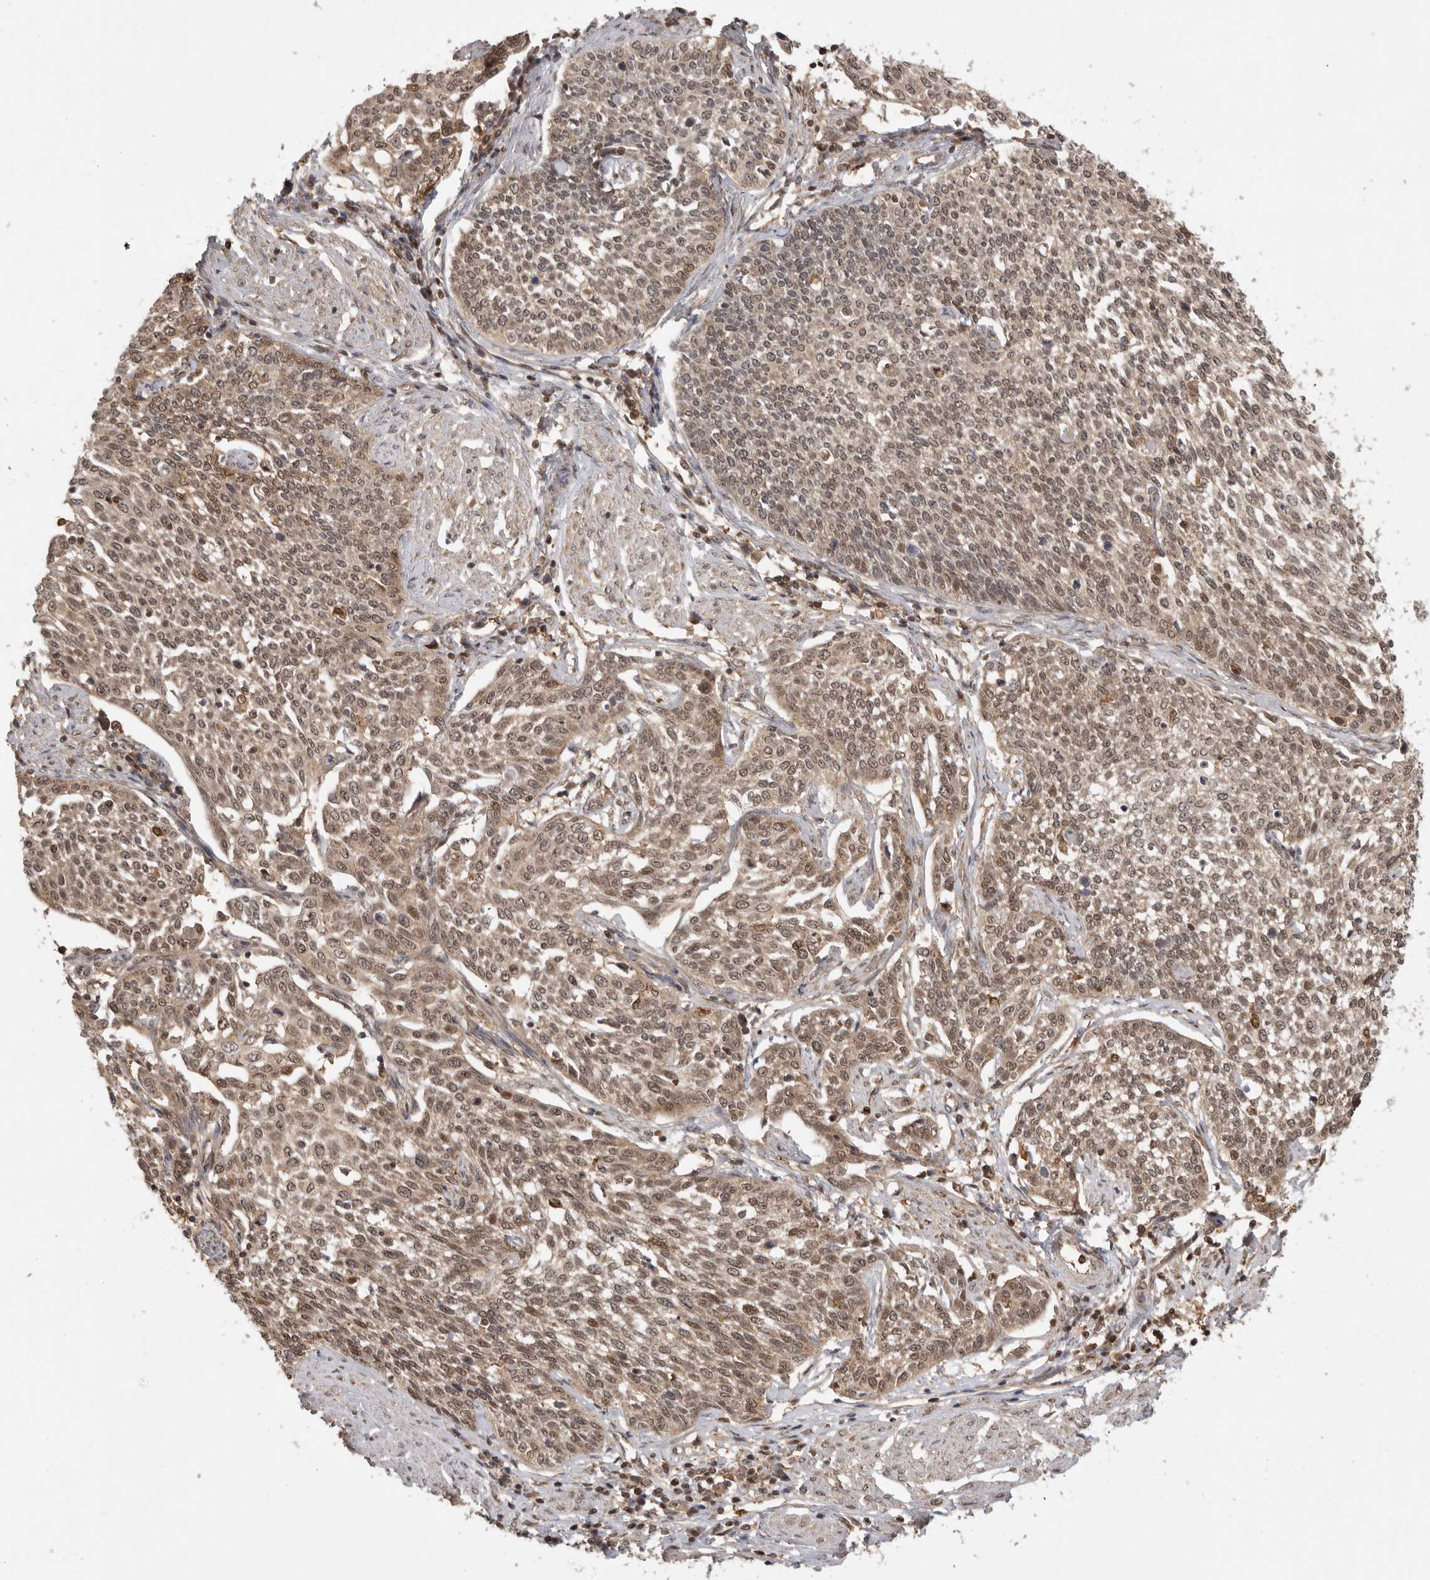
{"staining": {"intensity": "moderate", "quantity": ">75%", "location": "cytoplasmic/membranous,nuclear"}, "tissue": "cervical cancer", "cell_type": "Tumor cells", "image_type": "cancer", "snomed": [{"axis": "morphology", "description": "Squamous cell carcinoma, NOS"}, {"axis": "topography", "description": "Cervix"}], "caption": "Tumor cells demonstrate medium levels of moderate cytoplasmic/membranous and nuclear positivity in about >75% of cells in human squamous cell carcinoma (cervical).", "gene": "ADPRS", "patient": {"sex": "female", "age": 34}}